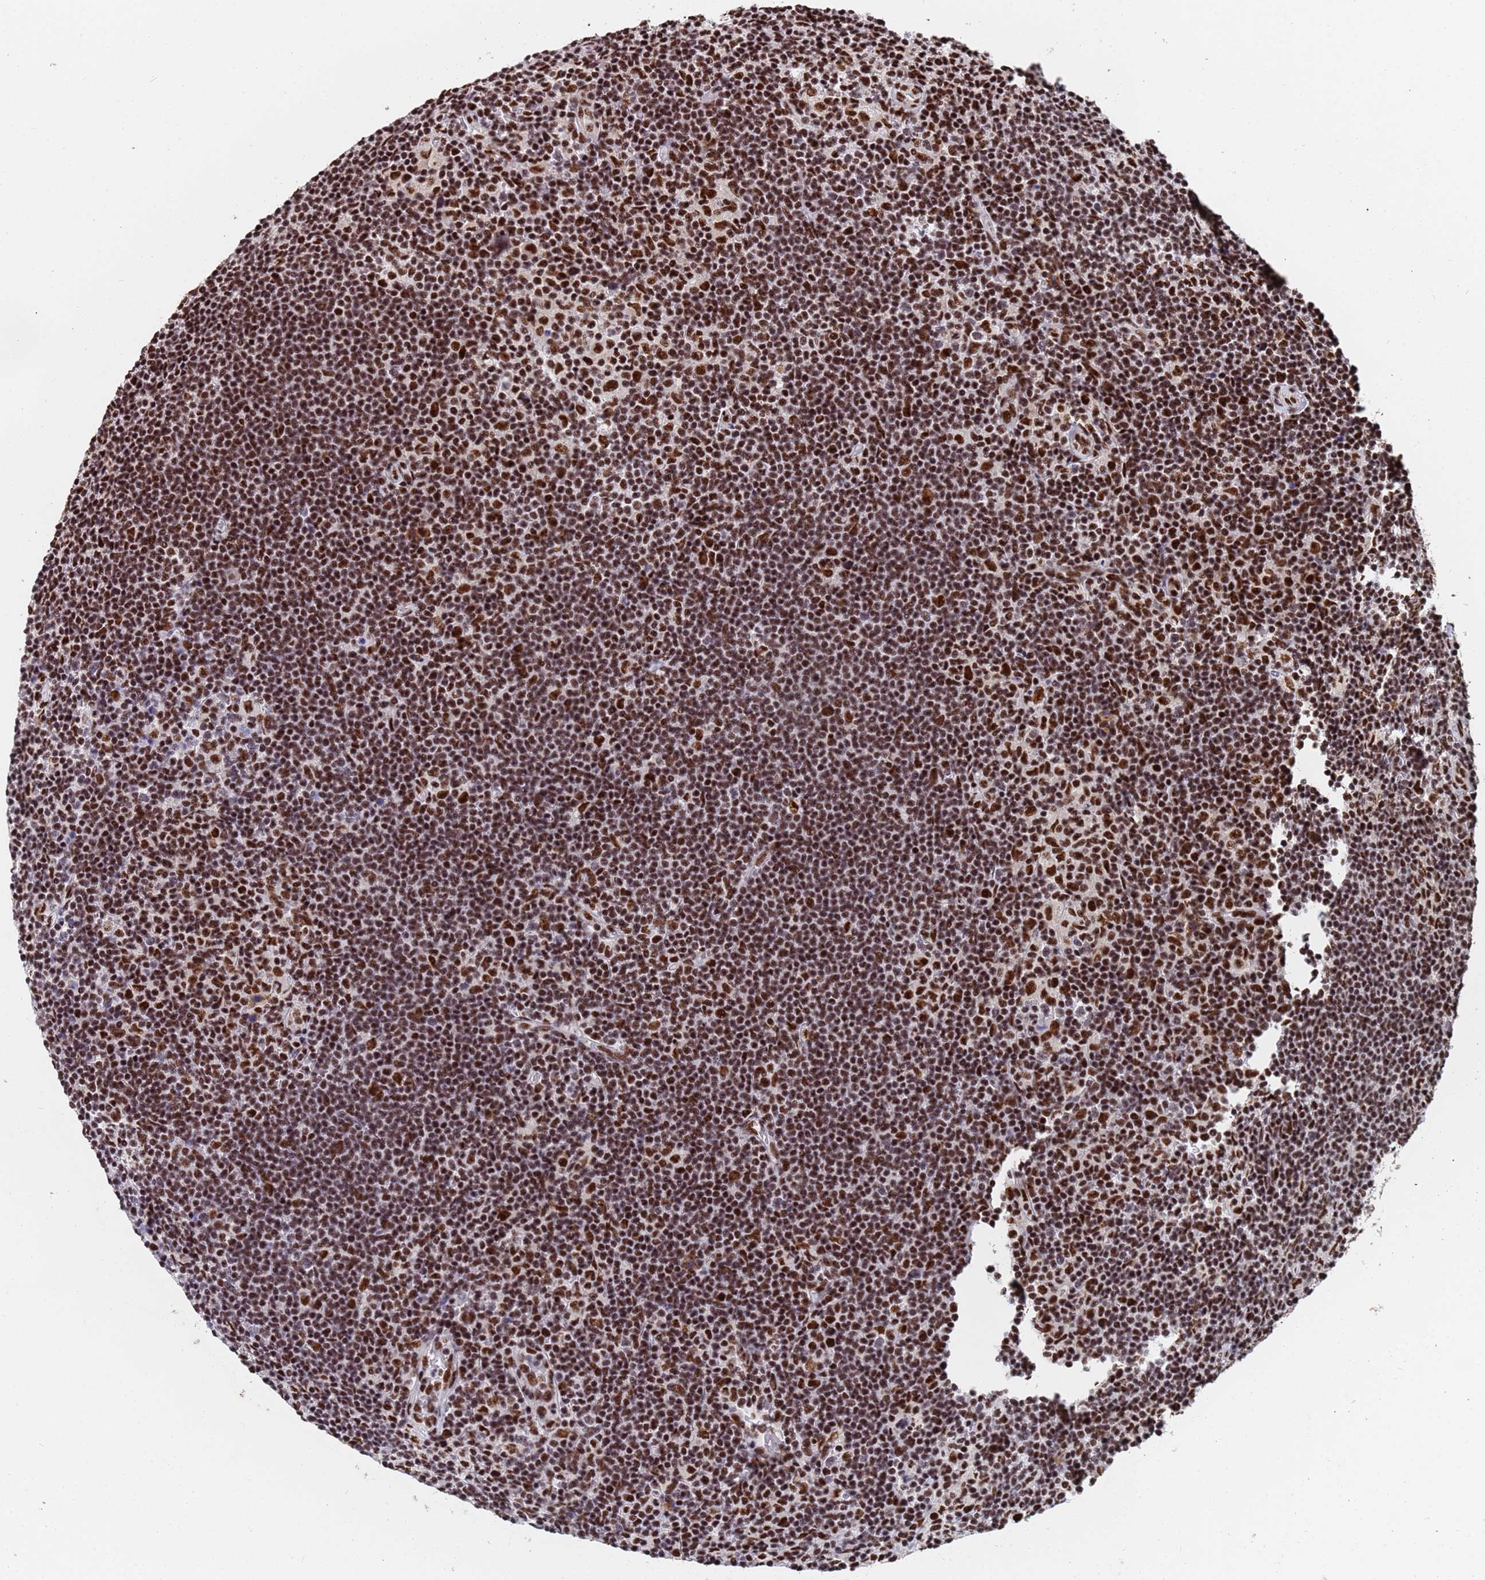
{"staining": {"intensity": "strong", "quantity": ">75%", "location": "nuclear"}, "tissue": "lymphoma", "cell_type": "Tumor cells", "image_type": "cancer", "snomed": [{"axis": "morphology", "description": "Hodgkin's disease, NOS"}, {"axis": "topography", "description": "Lymph node"}], "caption": "IHC histopathology image of neoplastic tissue: Hodgkin's disease stained using immunohistochemistry displays high levels of strong protein expression localized specifically in the nuclear of tumor cells, appearing as a nuclear brown color.", "gene": "SF3B2", "patient": {"sex": "female", "age": 57}}